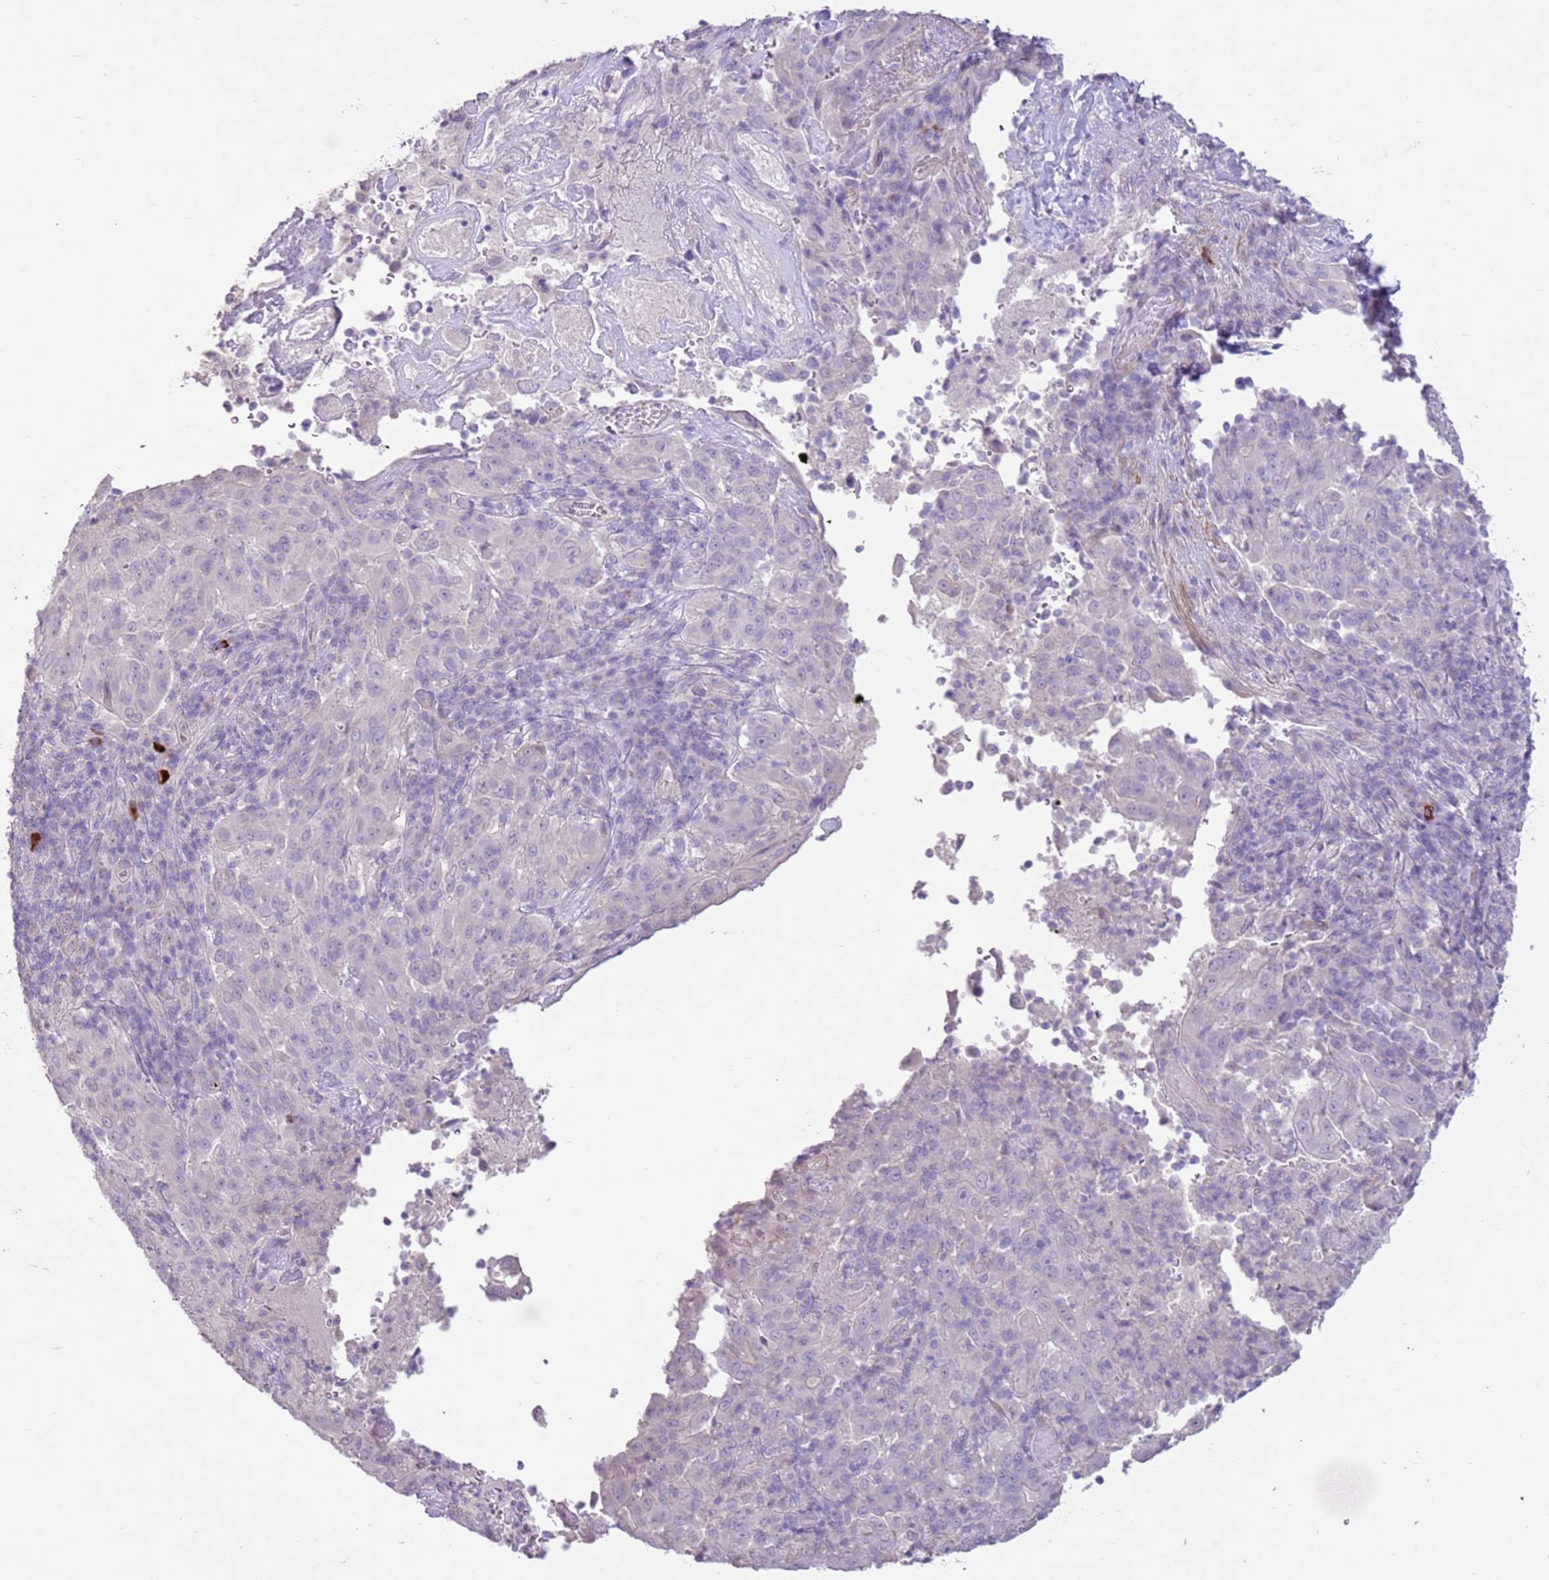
{"staining": {"intensity": "negative", "quantity": "none", "location": "none"}, "tissue": "pancreatic cancer", "cell_type": "Tumor cells", "image_type": "cancer", "snomed": [{"axis": "morphology", "description": "Adenocarcinoma, NOS"}, {"axis": "topography", "description": "Pancreas"}], "caption": "This is a histopathology image of immunohistochemistry (IHC) staining of pancreatic cancer (adenocarcinoma), which shows no positivity in tumor cells.", "gene": "ZNF239", "patient": {"sex": "male", "age": 63}}